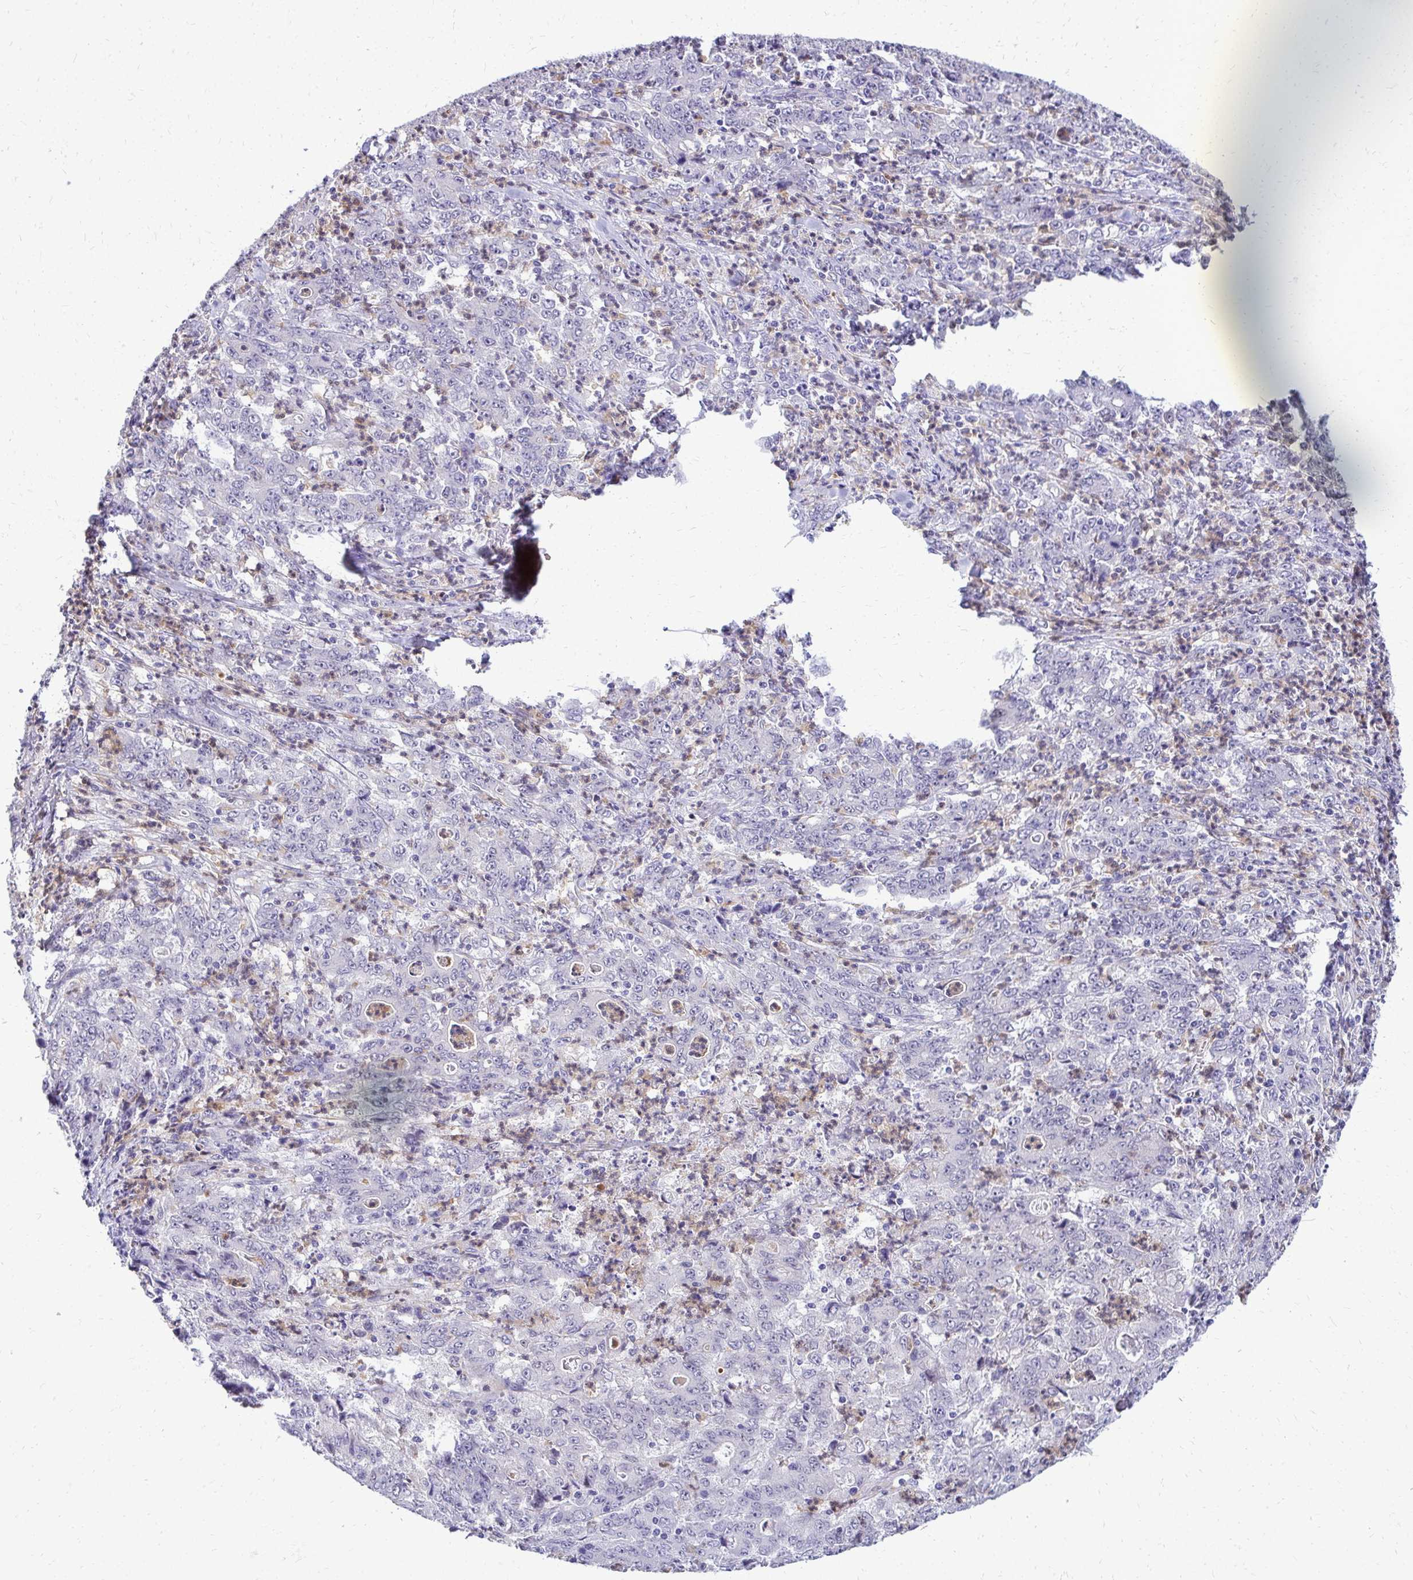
{"staining": {"intensity": "negative", "quantity": "none", "location": "none"}, "tissue": "stomach cancer", "cell_type": "Tumor cells", "image_type": "cancer", "snomed": [{"axis": "morphology", "description": "Adenocarcinoma, NOS"}, {"axis": "topography", "description": "Stomach, lower"}], "caption": "This is an immunohistochemistry (IHC) photomicrograph of adenocarcinoma (stomach). There is no staining in tumor cells.", "gene": "ZSWIM9", "patient": {"sex": "female", "age": 71}}